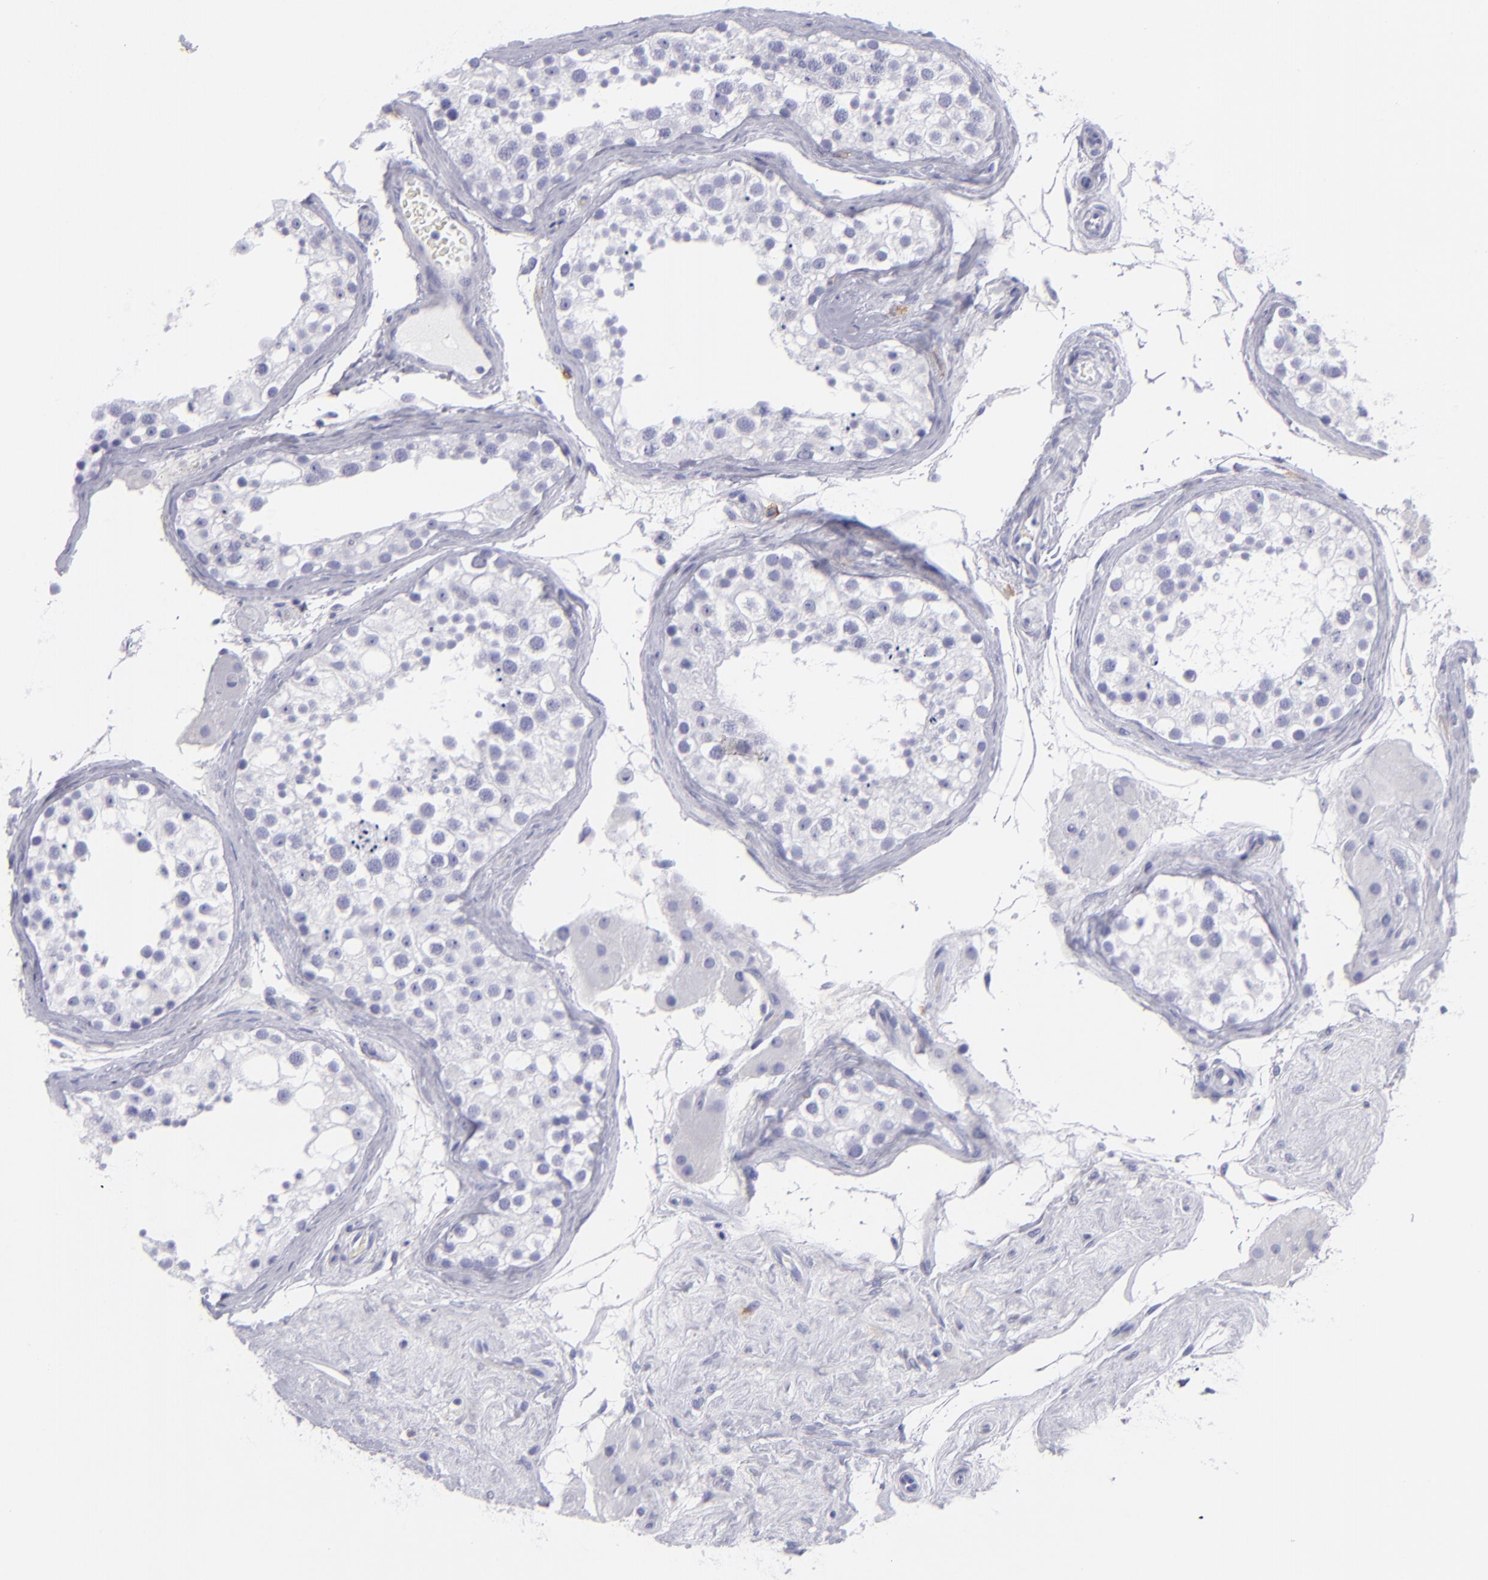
{"staining": {"intensity": "negative", "quantity": "none", "location": "none"}, "tissue": "testis", "cell_type": "Cells in seminiferous ducts", "image_type": "normal", "snomed": [{"axis": "morphology", "description": "Normal tissue, NOS"}, {"axis": "topography", "description": "Testis"}], "caption": "This is an IHC micrograph of benign testis. There is no positivity in cells in seminiferous ducts.", "gene": "CD82", "patient": {"sex": "male", "age": 68}}